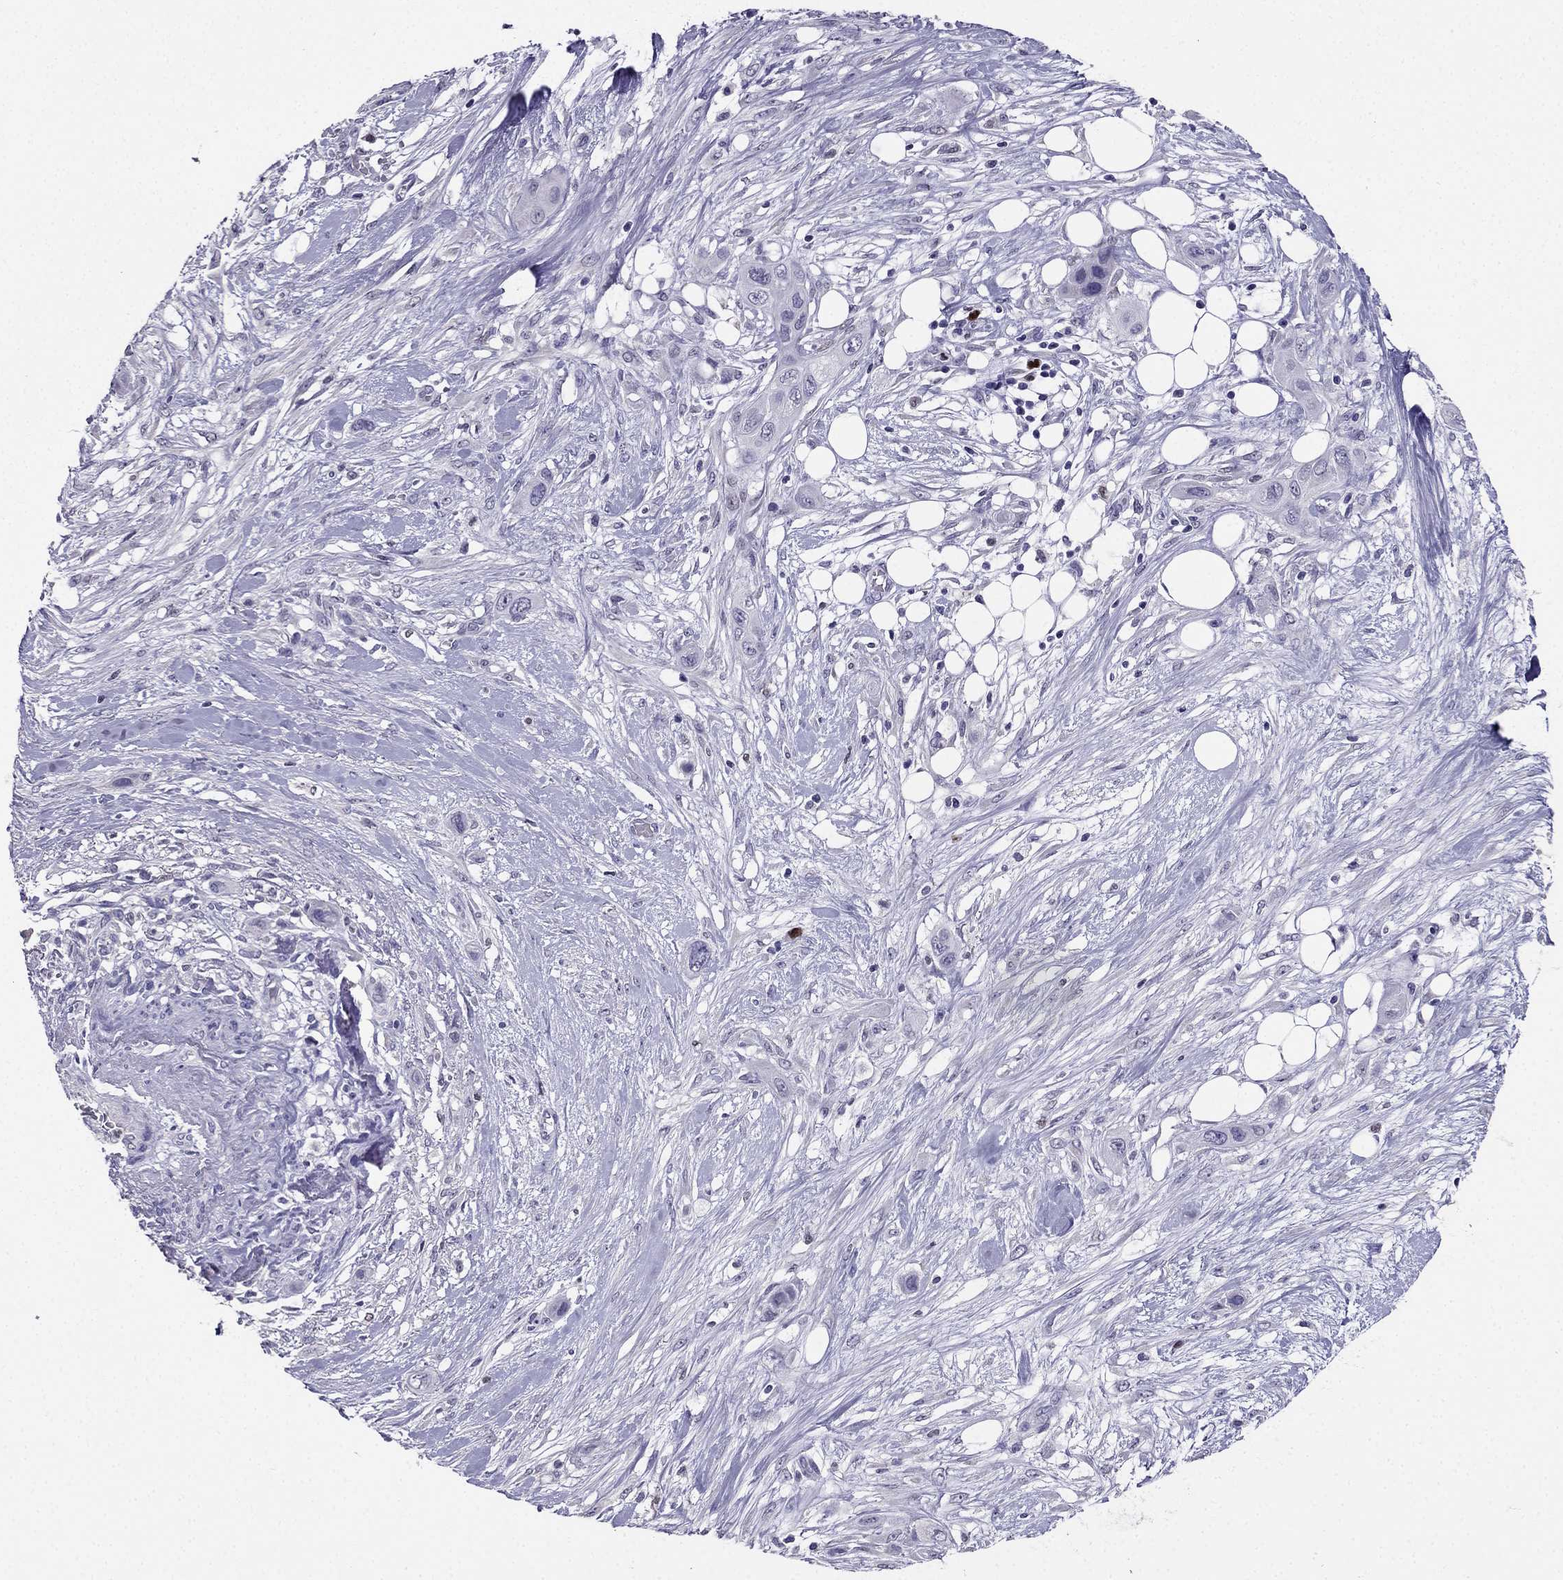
{"staining": {"intensity": "negative", "quantity": "none", "location": "none"}, "tissue": "skin cancer", "cell_type": "Tumor cells", "image_type": "cancer", "snomed": [{"axis": "morphology", "description": "Squamous cell carcinoma, NOS"}, {"axis": "topography", "description": "Skin"}], "caption": "Skin cancer stained for a protein using immunohistochemistry displays no staining tumor cells.", "gene": "ARID3A", "patient": {"sex": "male", "age": 79}}